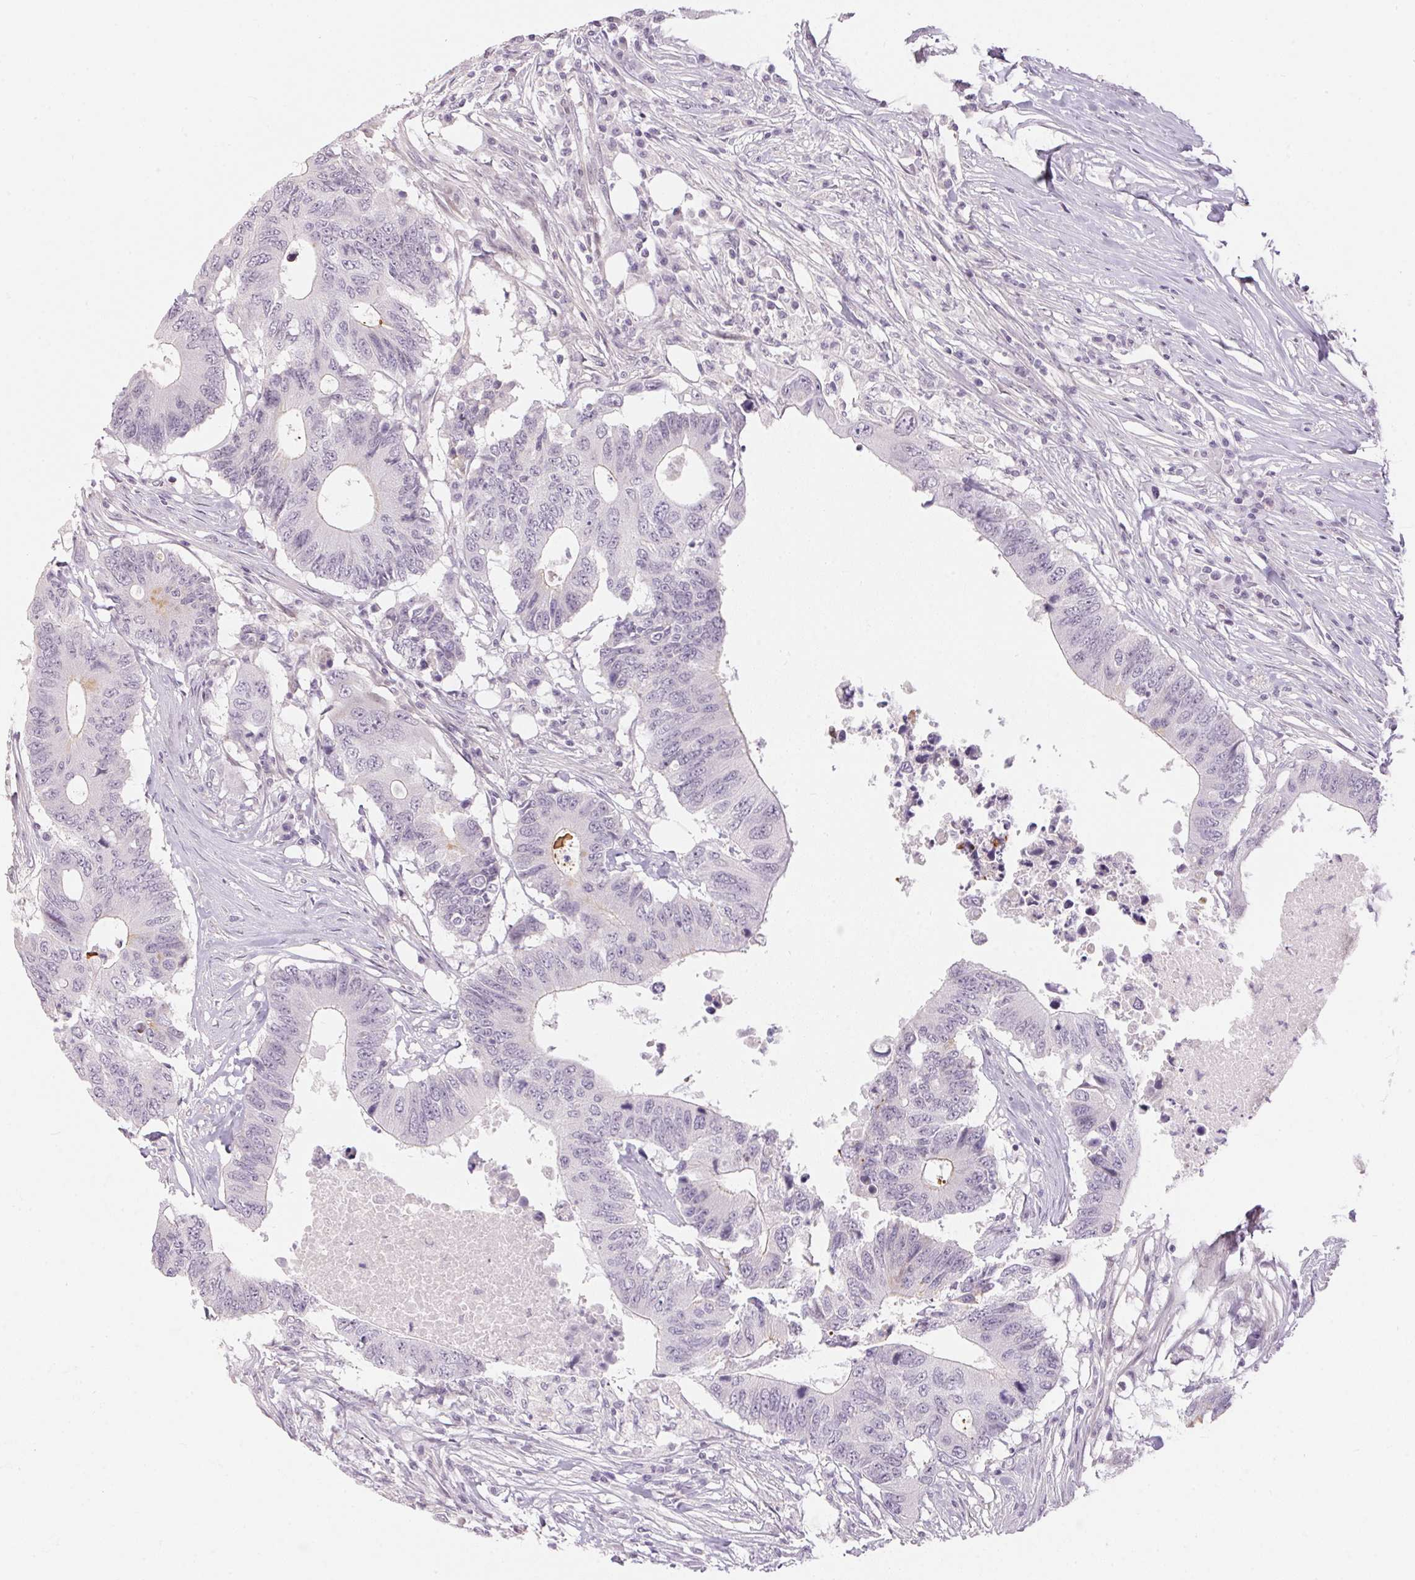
{"staining": {"intensity": "negative", "quantity": "none", "location": "none"}, "tissue": "colorectal cancer", "cell_type": "Tumor cells", "image_type": "cancer", "snomed": [{"axis": "morphology", "description": "Adenocarcinoma, NOS"}, {"axis": "topography", "description": "Colon"}], "caption": "Immunohistochemical staining of colorectal adenocarcinoma demonstrates no significant expression in tumor cells. (Immunohistochemistry (ihc), brightfield microscopy, high magnification).", "gene": "GDAP1L1", "patient": {"sex": "male", "age": 71}}